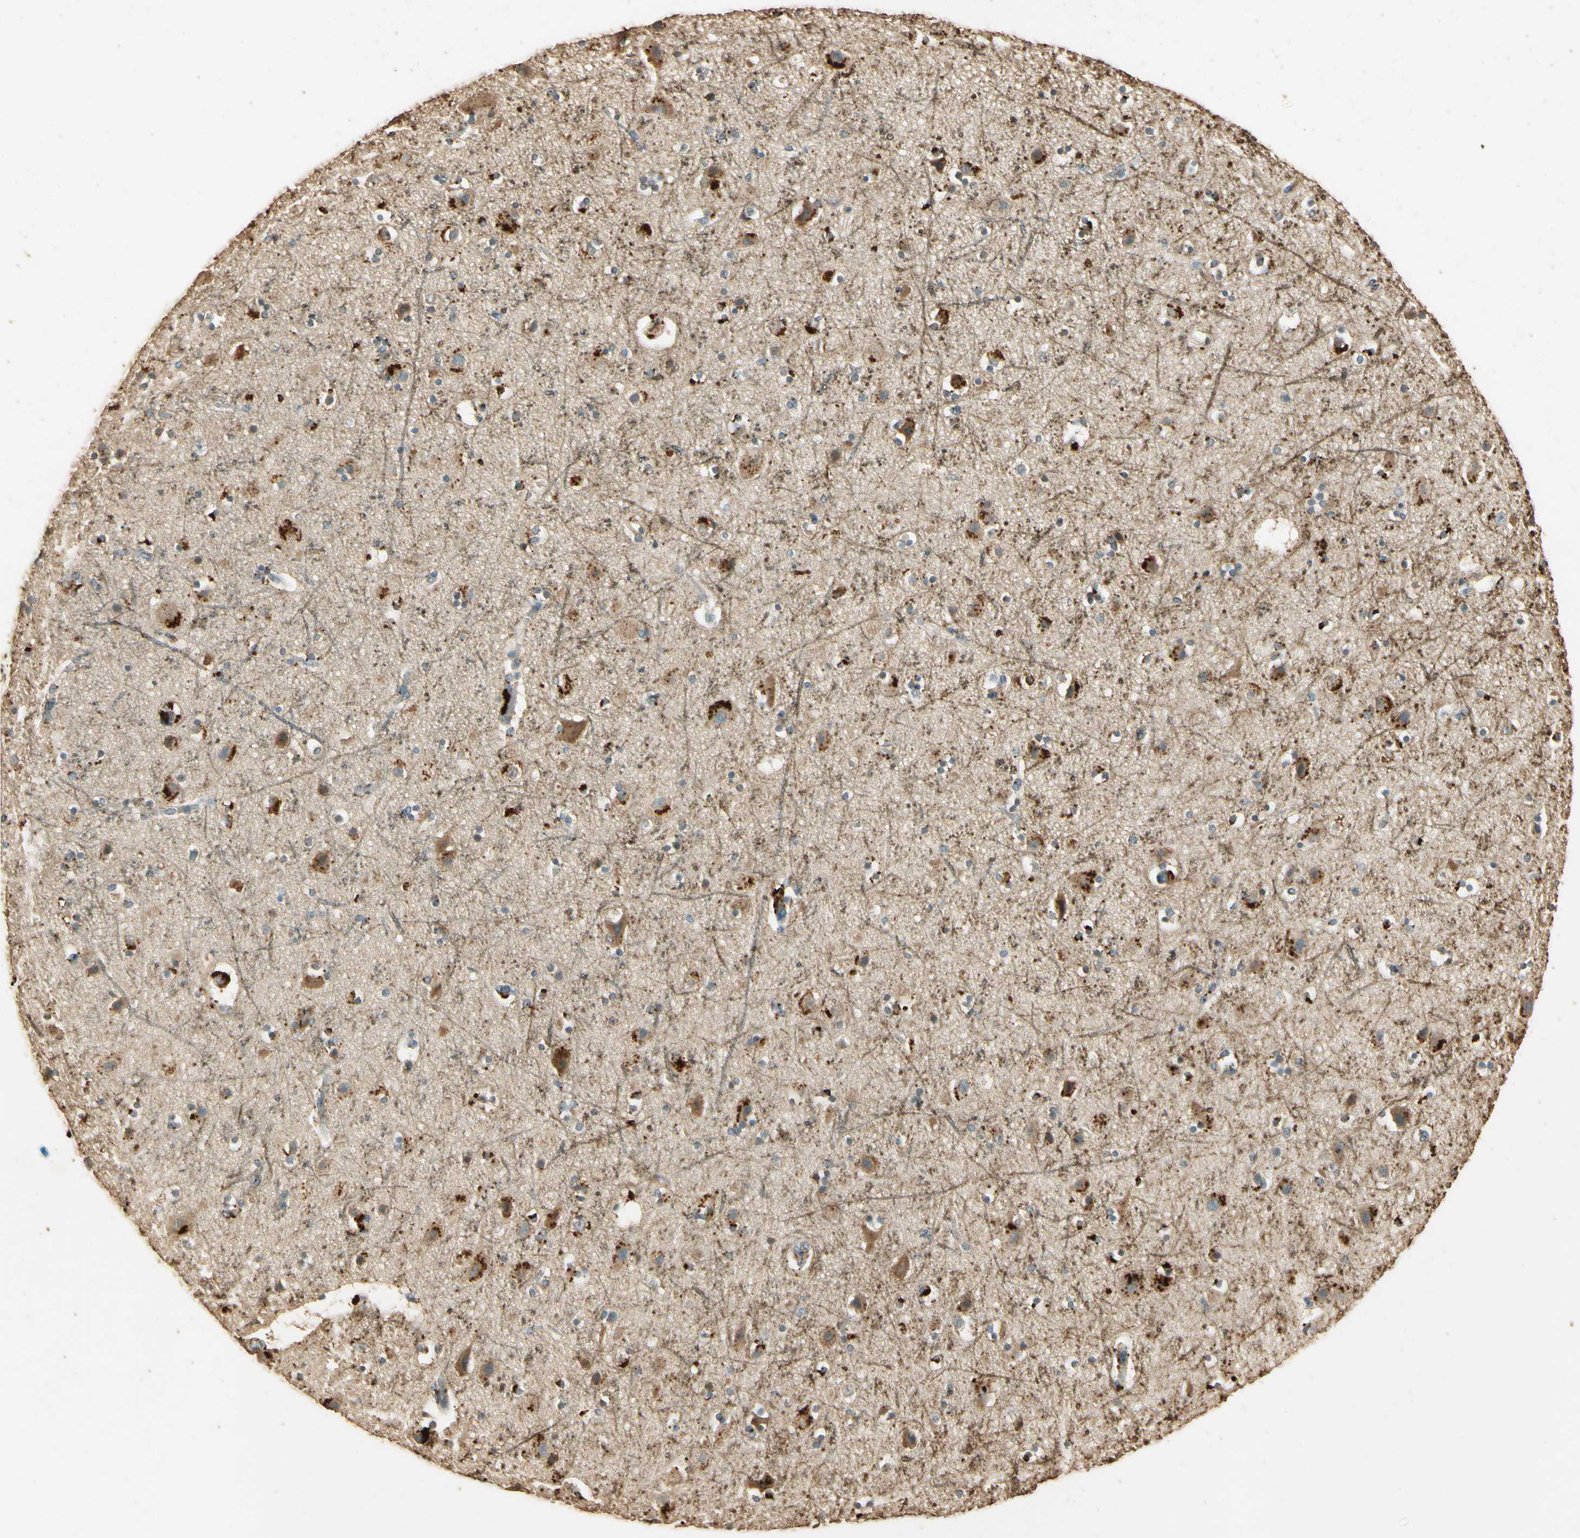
{"staining": {"intensity": "weak", "quantity": "25%-75%", "location": "cytoplasmic/membranous"}, "tissue": "cerebral cortex", "cell_type": "Endothelial cells", "image_type": "normal", "snomed": [{"axis": "morphology", "description": "Normal tissue, NOS"}, {"axis": "topography", "description": "Cerebral cortex"}], "caption": "Immunohistochemistry (IHC) (DAB) staining of unremarkable human cerebral cortex reveals weak cytoplasmic/membranous protein staining in about 25%-75% of endothelial cells.", "gene": "ARHGEF17", "patient": {"sex": "male", "age": 45}}